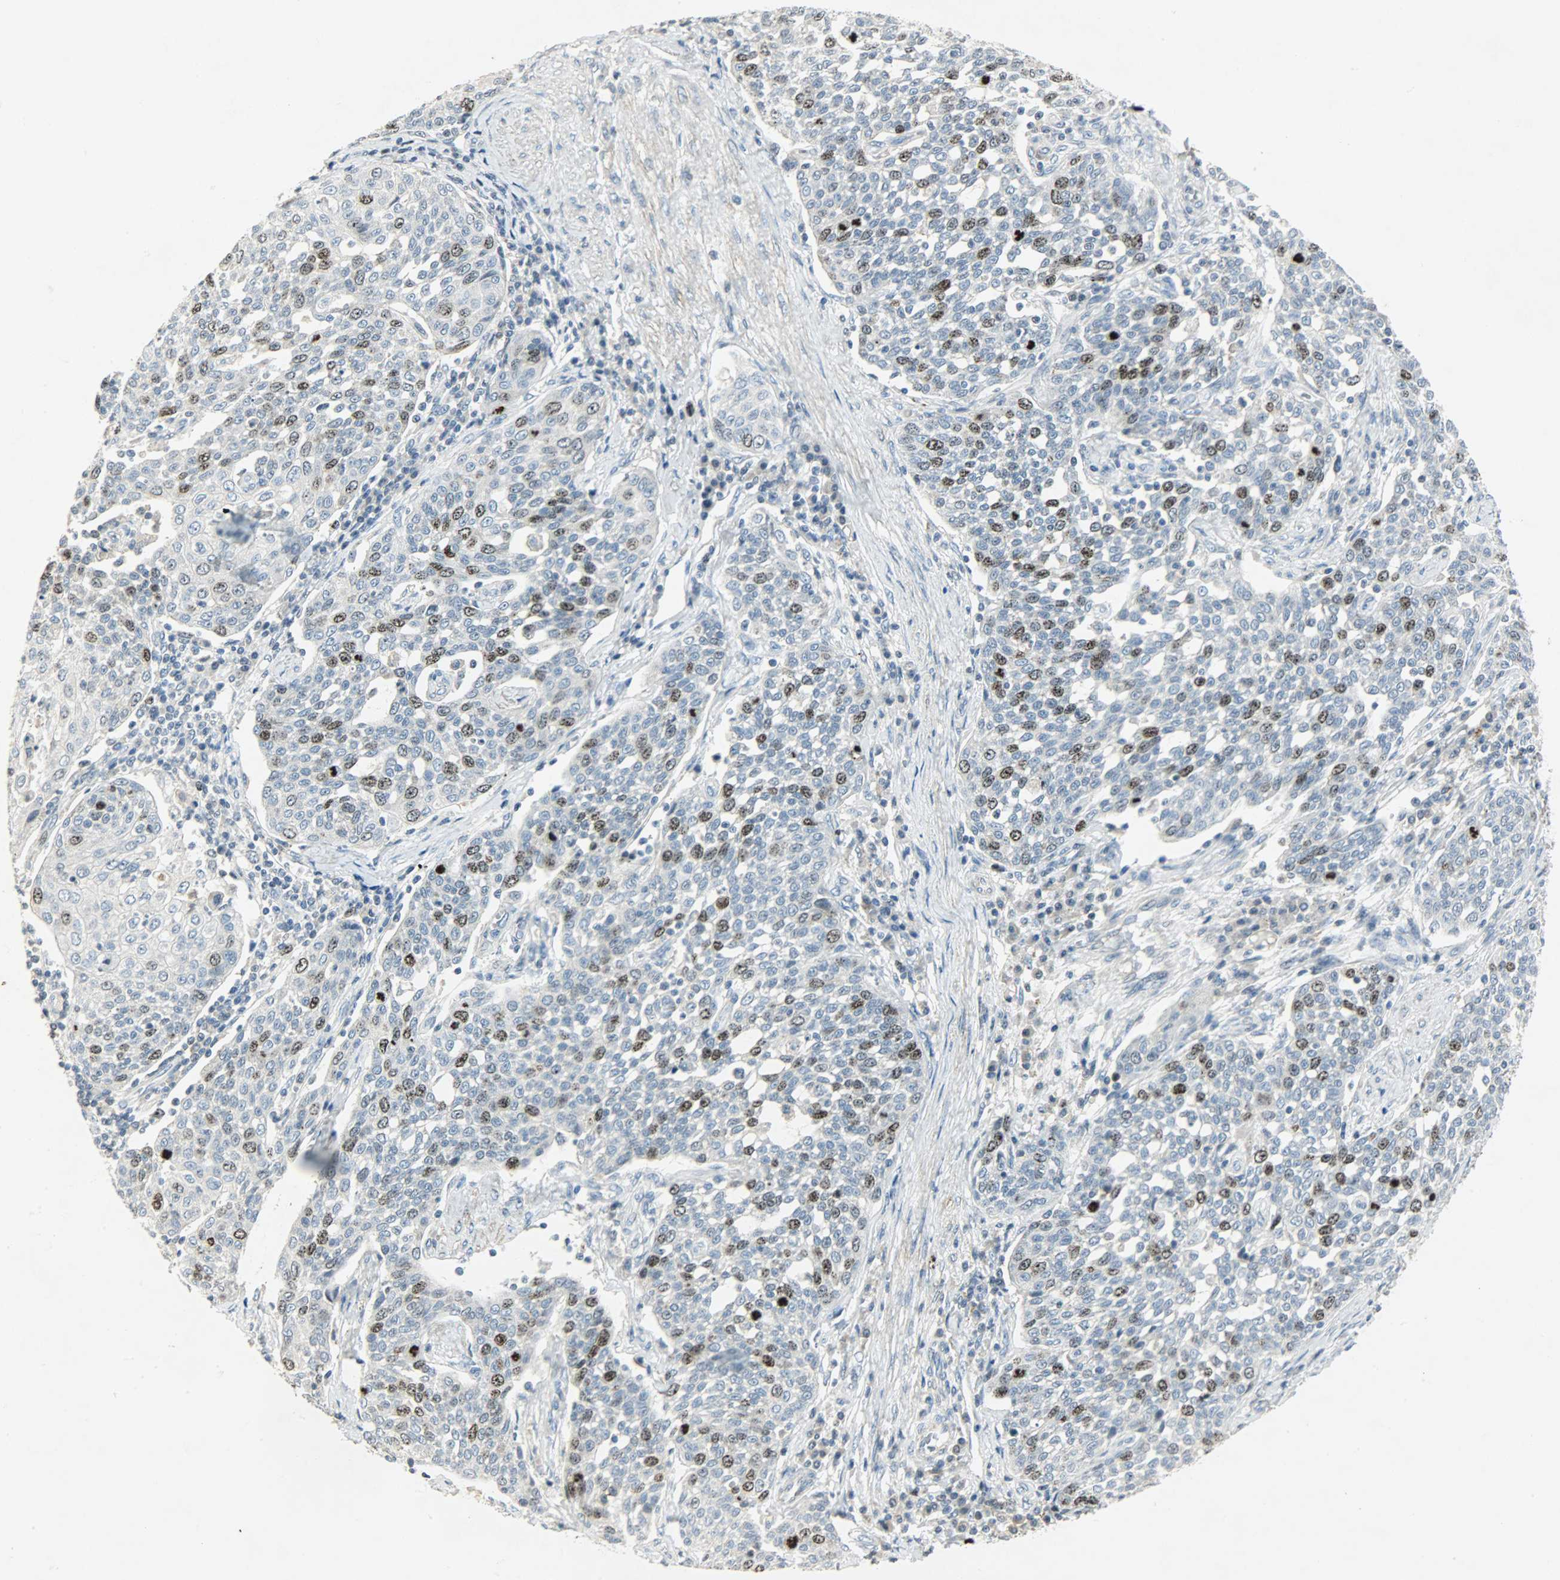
{"staining": {"intensity": "moderate", "quantity": "25%-75%", "location": "nuclear"}, "tissue": "cervical cancer", "cell_type": "Tumor cells", "image_type": "cancer", "snomed": [{"axis": "morphology", "description": "Squamous cell carcinoma, NOS"}, {"axis": "topography", "description": "Cervix"}], "caption": "A photomicrograph of squamous cell carcinoma (cervical) stained for a protein displays moderate nuclear brown staining in tumor cells. (Brightfield microscopy of DAB IHC at high magnification).", "gene": "AURKB", "patient": {"sex": "female", "age": 34}}